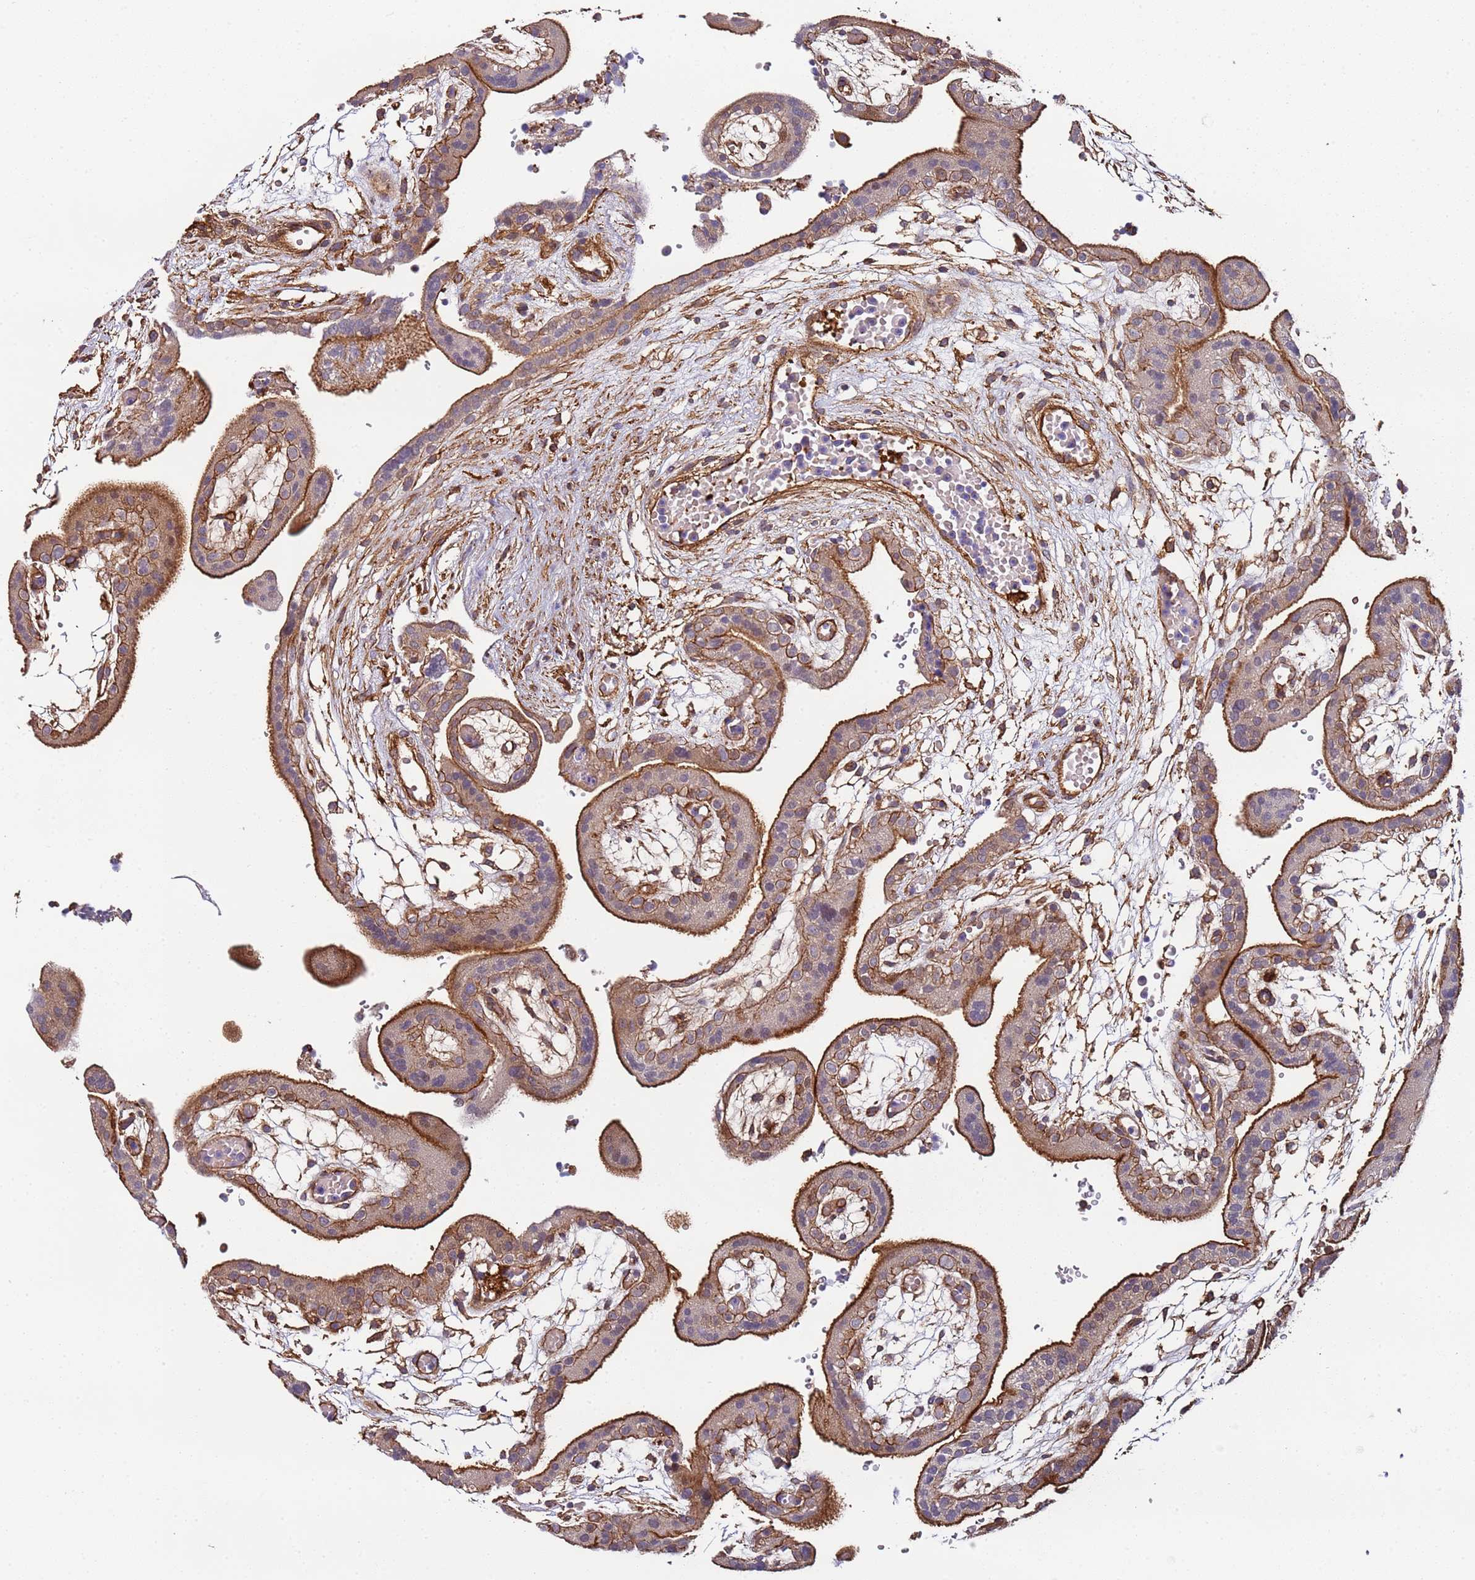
{"staining": {"intensity": "moderate", "quantity": ">75%", "location": "cytoplasmic/membranous"}, "tissue": "placenta", "cell_type": "Trophoblastic cells", "image_type": "normal", "snomed": [{"axis": "morphology", "description": "Normal tissue, NOS"}, {"axis": "topography", "description": "Placenta"}], "caption": "This image shows immunohistochemistry staining of benign human placenta, with medium moderate cytoplasmic/membranous positivity in approximately >75% of trophoblastic cells.", "gene": "CYP2U1", "patient": {"sex": "female", "age": 18}}